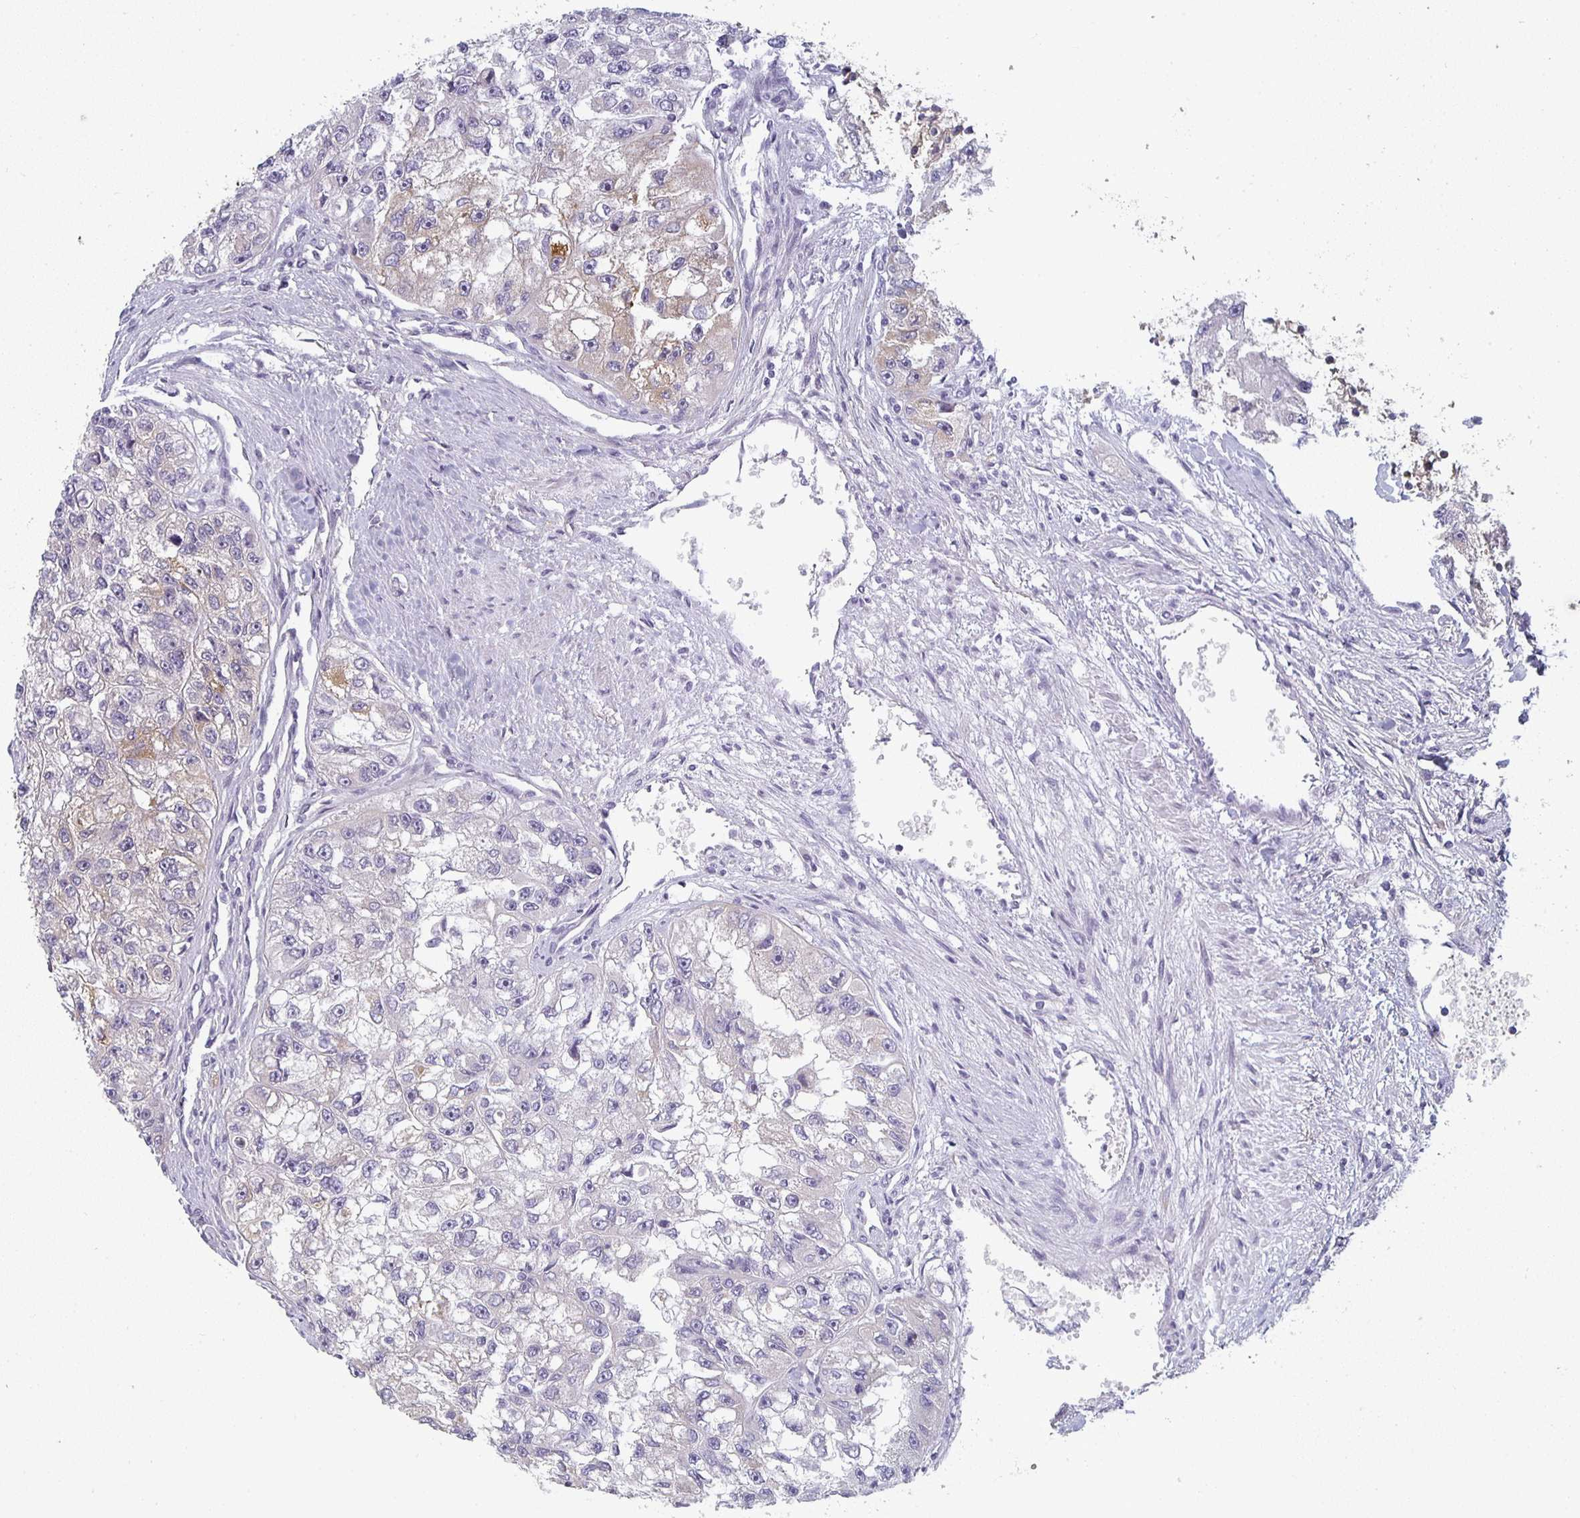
{"staining": {"intensity": "weak", "quantity": "<25%", "location": "cytoplasmic/membranous"}, "tissue": "renal cancer", "cell_type": "Tumor cells", "image_type": "cancer", "snomed": [{"axis": "morphology", "description": "Adenocarcinoma, NOS"}, {"axis": "topography", "description": "Kidney"}], "caption": "This is an IHC micrograph of human renal adenocarcinoma. There is no staining in tumor cells.", "gene": "CTHRC1", "patient": {"sex": "male", "age": 63}}